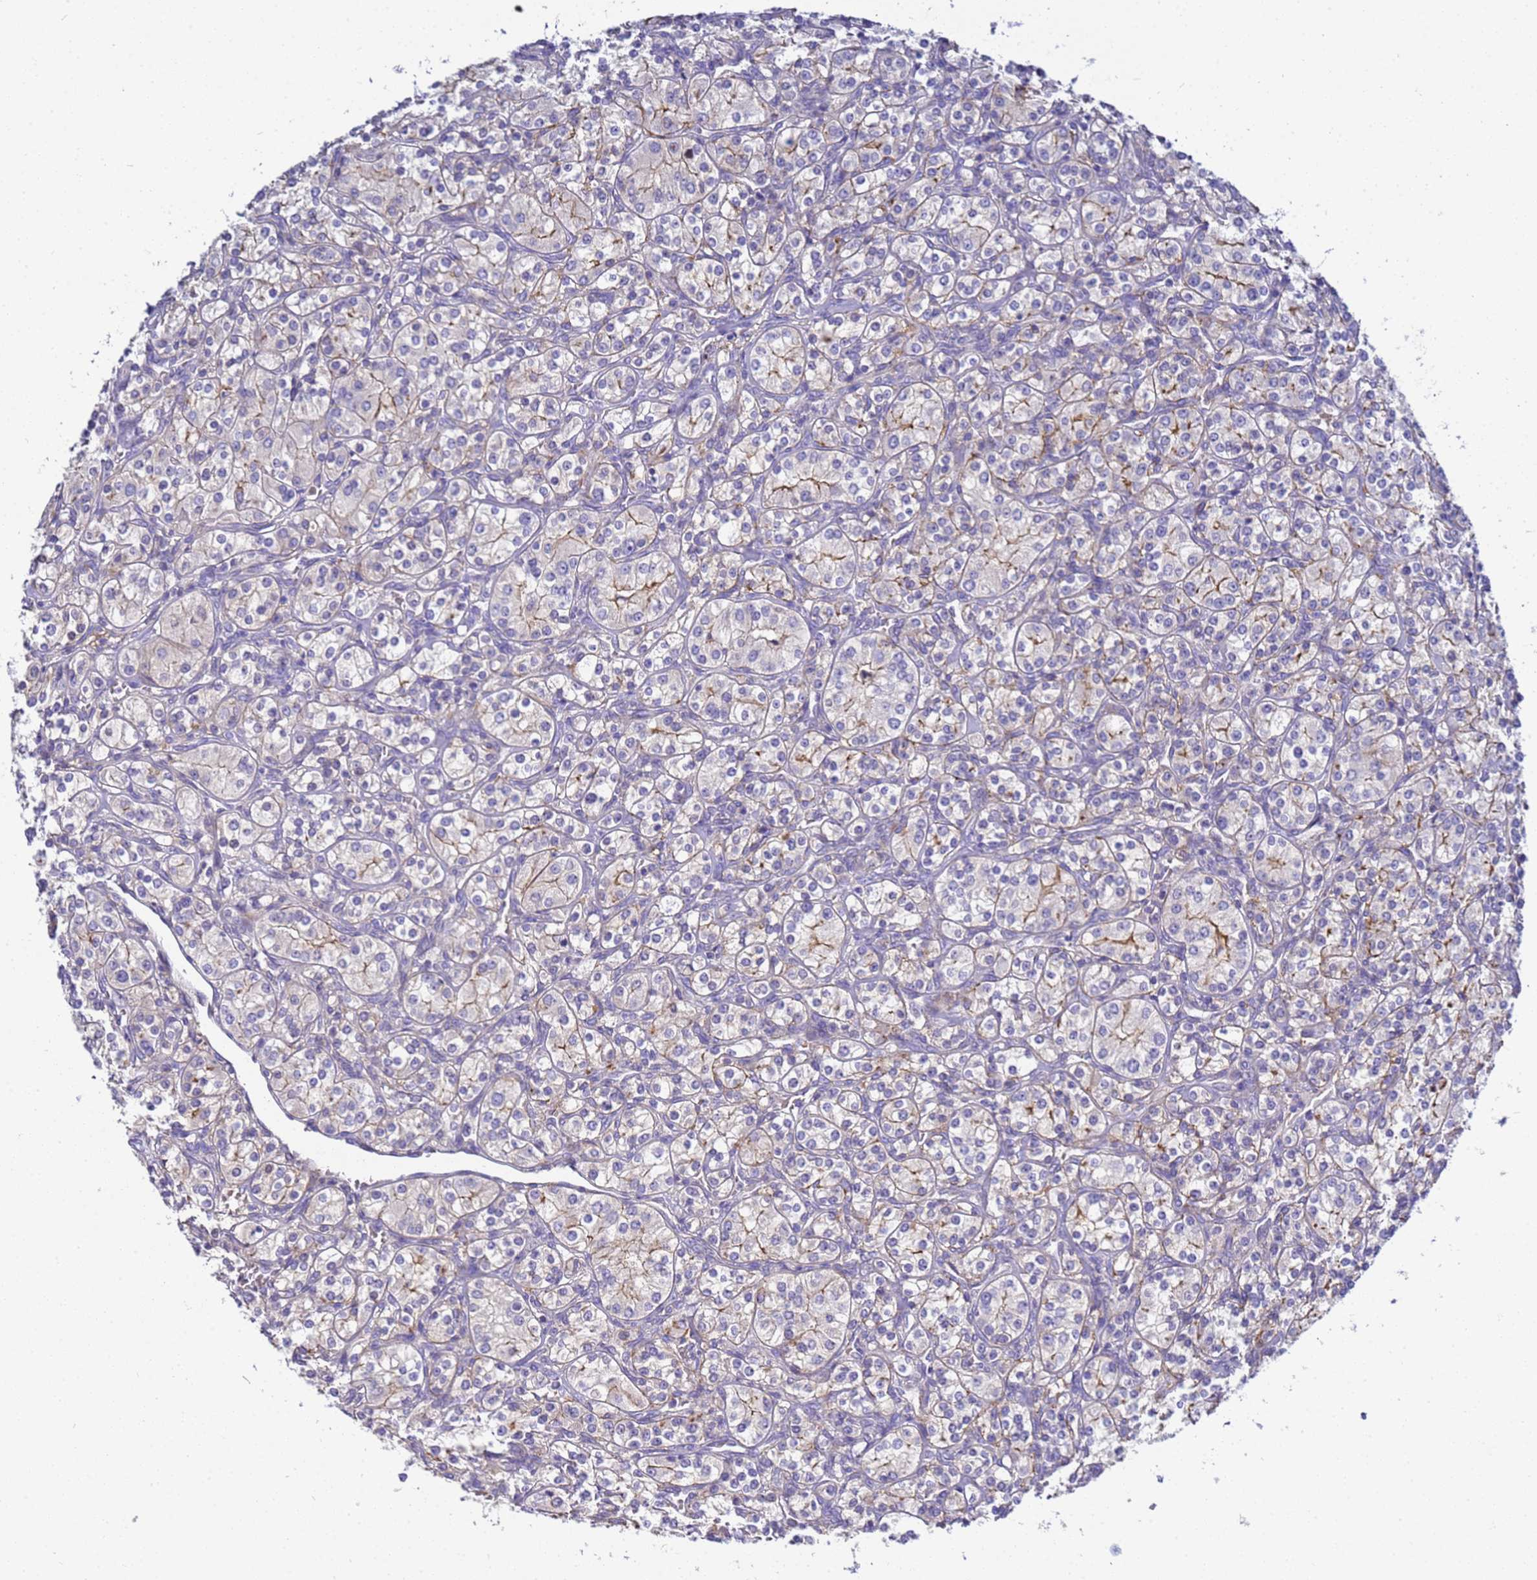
{"staining": {"intensity": "moderate", "quantity": "<25%", "location": "cytoplasmic/membranous"}, "tissue": "renal cancer", "cell_type": "Tumor cells", "image_type": "cancer", "snomed": [{"axis": "morphology", "description": "Adenocarcinoma, NOS"}, {"axis": "topography", "description": "Kidney"}], "caption": "Moderate cytoplasmic/membranous expression is appreciated in about <25% of tumor cells in adenocarcinoma (renal).", "gene": "TBCD", "patient": {"sex": "male", "age": 77}}